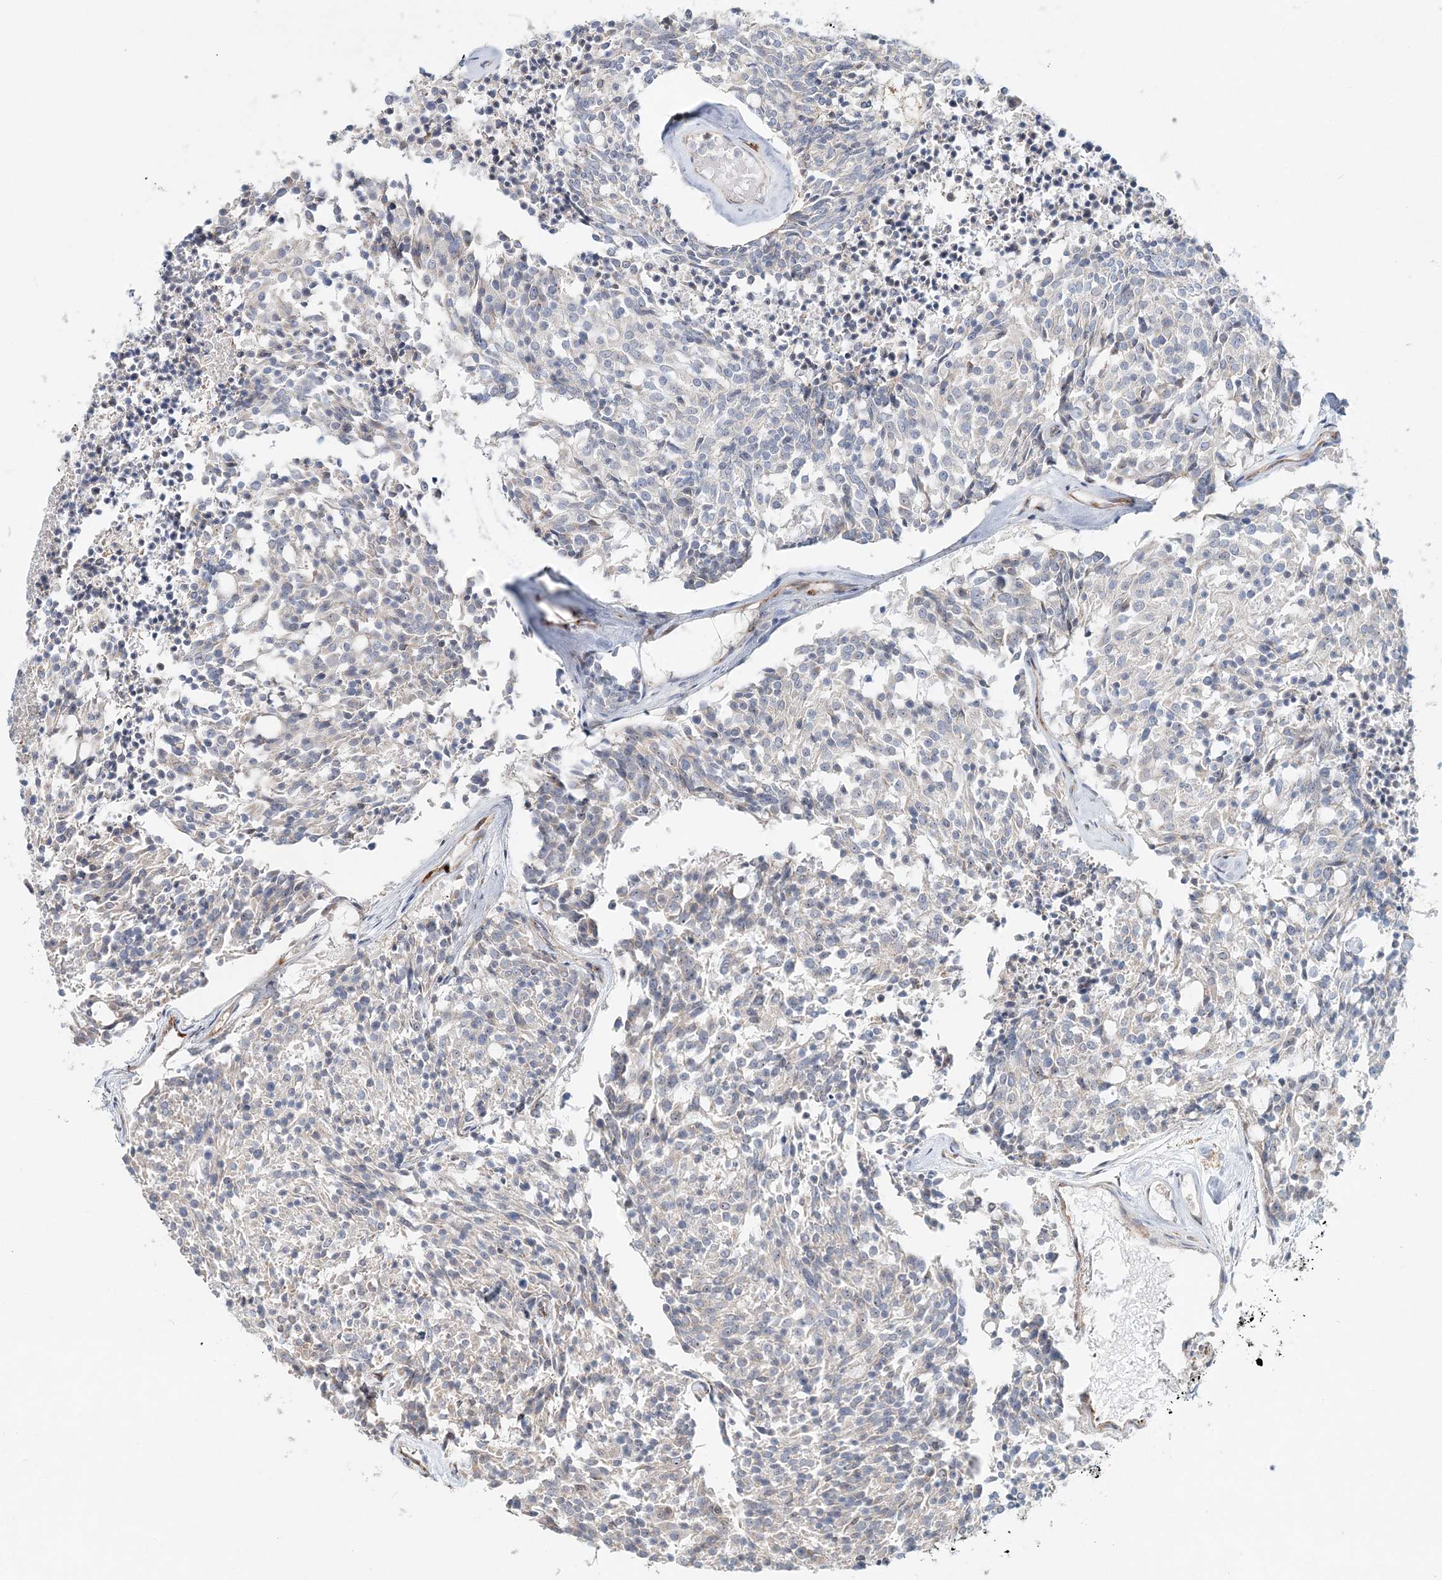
{"staining": {"intensity": "negative", "quantity": "none", "location": "none"}, "tissue": "carcinoid", "cell_type": "Tumor cells", "image_type": "cancer", "snomed": [{"axis": "morphology", "description": "Carcinoid, malignant, NOS"}, {"axis": "topography", "description": "Pancreas"}], "caption": "Tumor cells show no significant protein staining in carcinoid. Brightfield microscopy of immunohistochemistry stained with DAB (3,3'-diaminobenzidine) (brown) and hematoxylin (blue), captured at high magnification.", "gene": "CXXC5", "patient": {"sex": "female", "age": 54}}